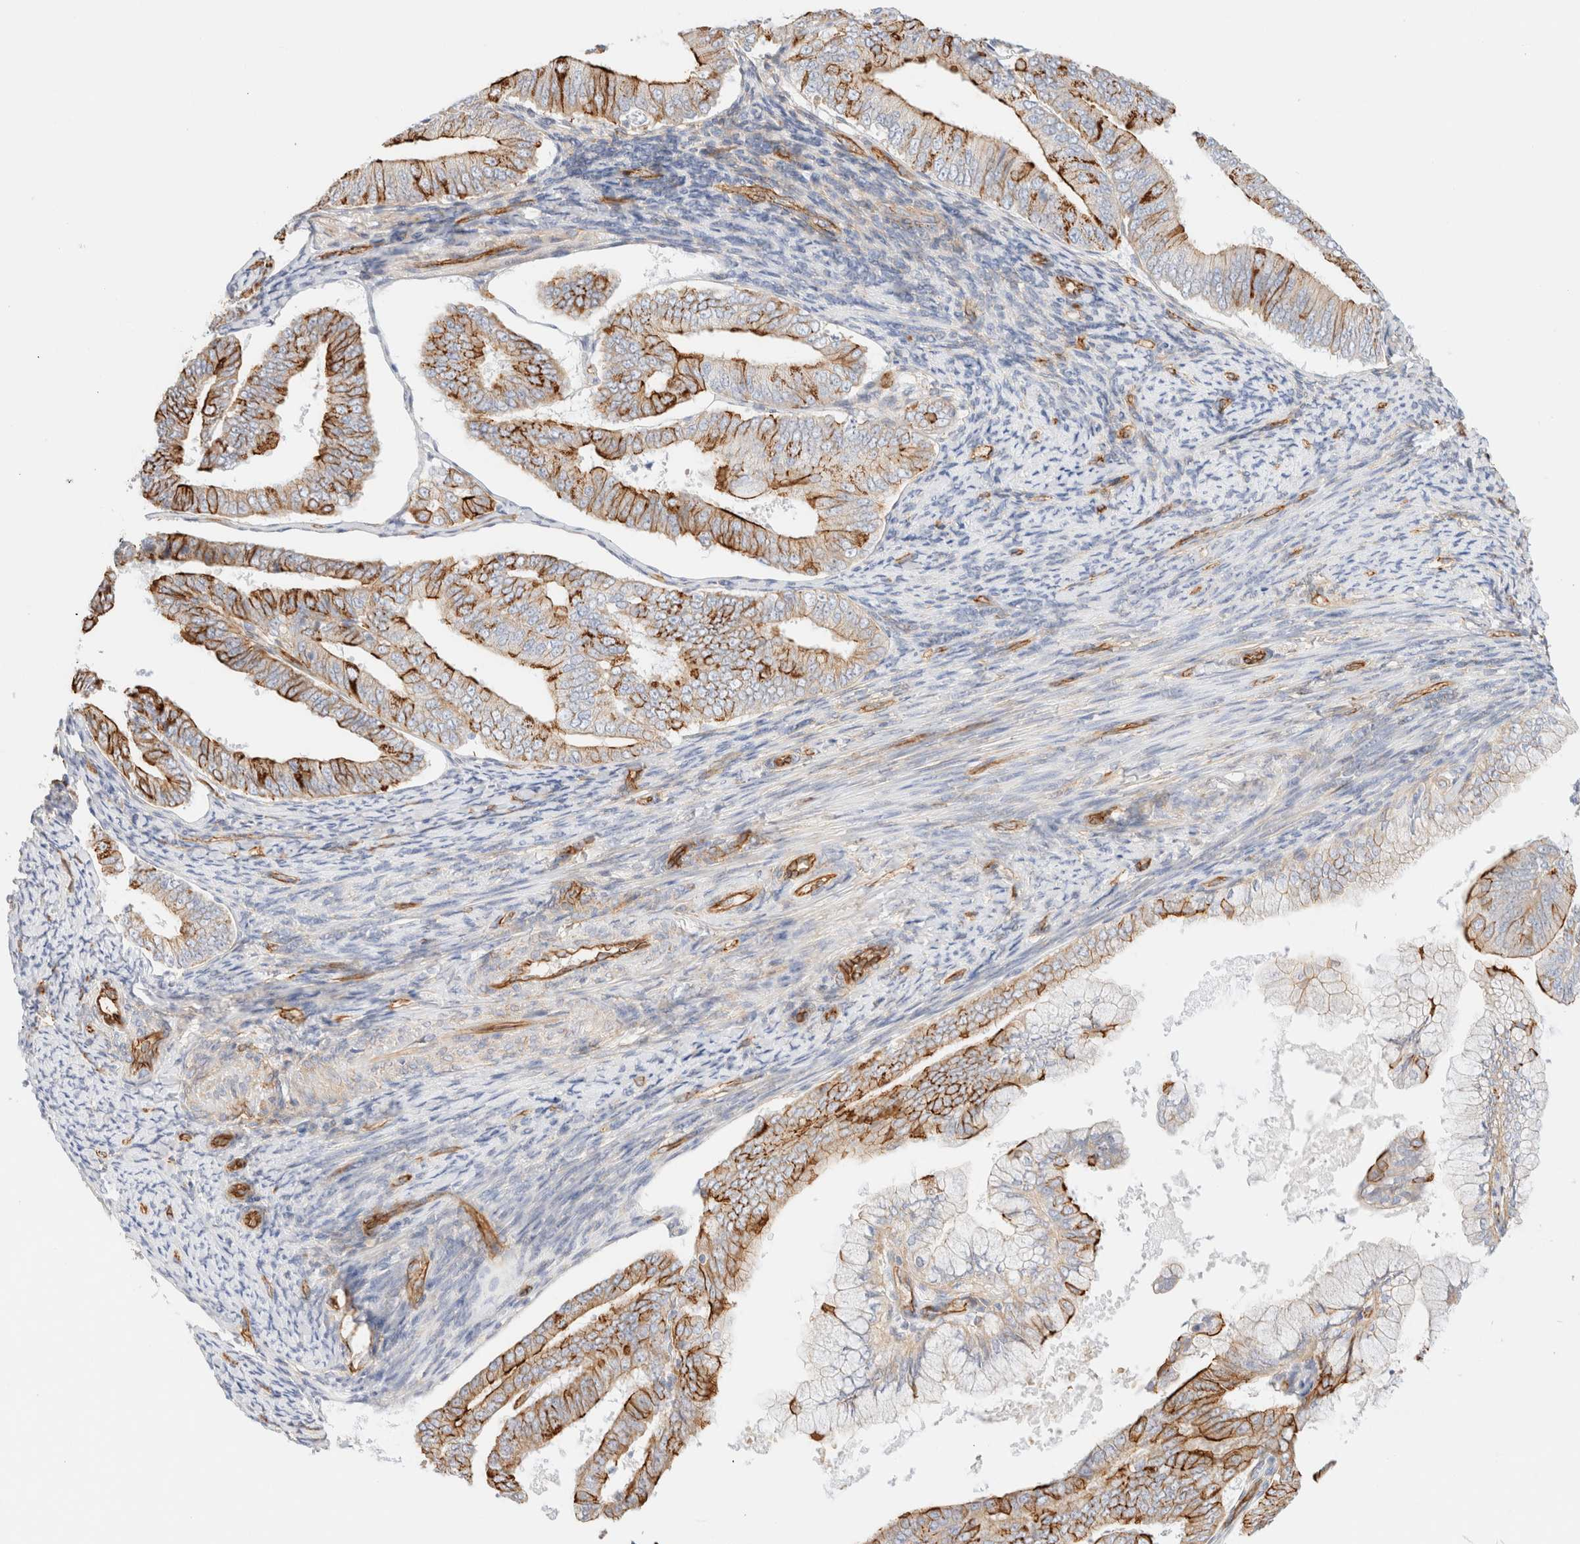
{"staining": {"intensity": "strong", "quantity": "25%-75%", "location": "cytoplasmic/membranous"}, "tissue": "endometrial cancer", "cell_type": "Tumor cells", "image_type": "cancer", "snomed": [{"axis": "morphology", "description": "Adenocarcinoma, NOS"}, {"axis": "topography", "description": "Endometrium"}], "caption": "A brown stain shows strong cytoplasmic/membranous staining of a protein in endometrial cancer tumor cells.", "gene": "CYB5R4", "patient": {"sex": "female", "age": 63}}